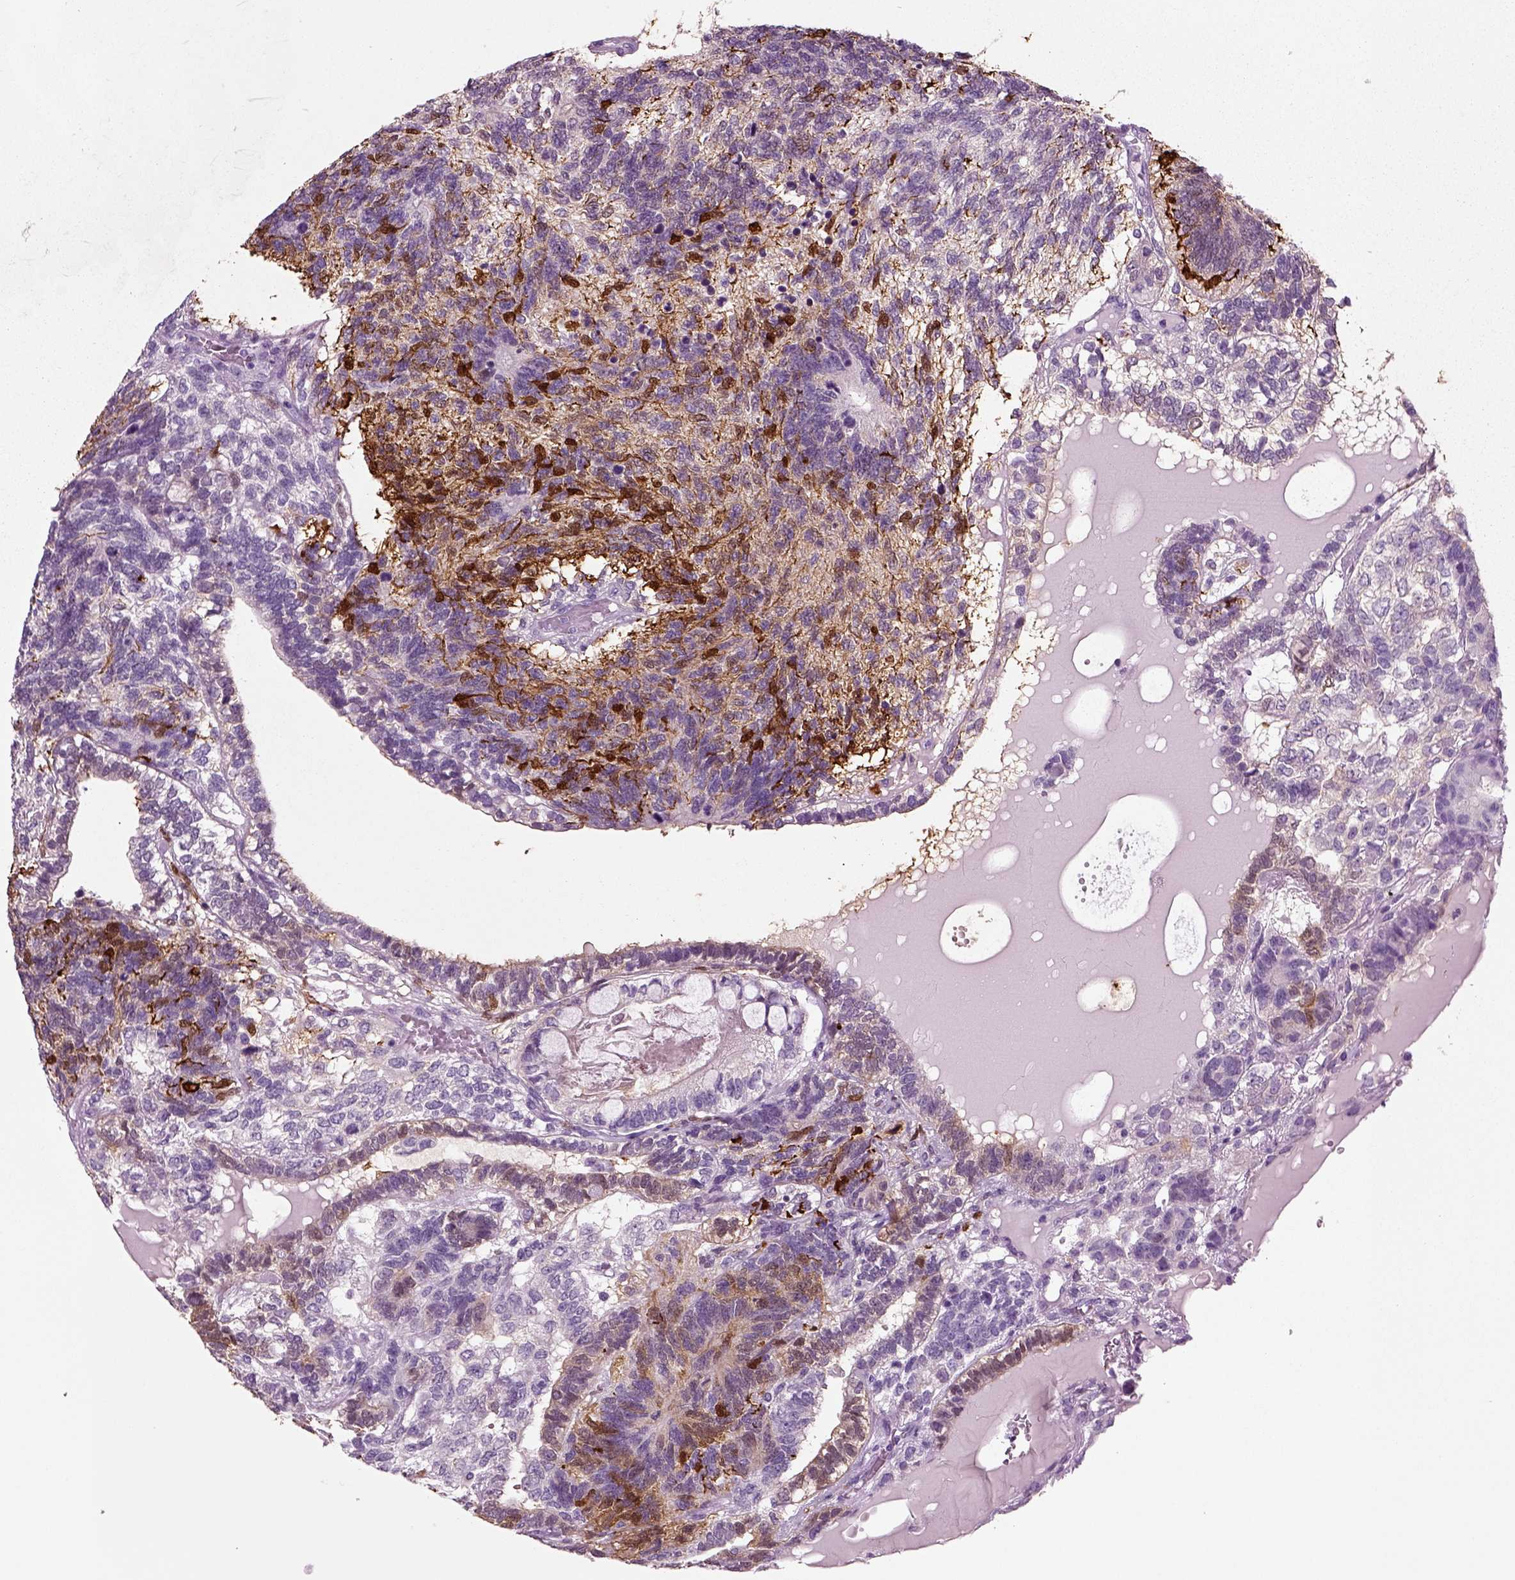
{"staining": {"intensity": "negative", "quantity": "none", "location": "none"}, "tissue": "testis cancer", "cell_type": "Tumor cells", "image_type": "cancer", "snomed": [{"axis": "morphology", "description": "Seminoma, NOS"}, {"axis": "morphology", "description": "Carcinoma, Embryonal, NOS"}, {"axis": "topography", "description": "Testis"}], "caption": "High power microscopy image of an immunohistochemistry (IHC) image of testis seminoma, revealing no significant staining in tumor cells.", "gene": "CRABP1", "patient": {"sex": "male", "age": 41}}